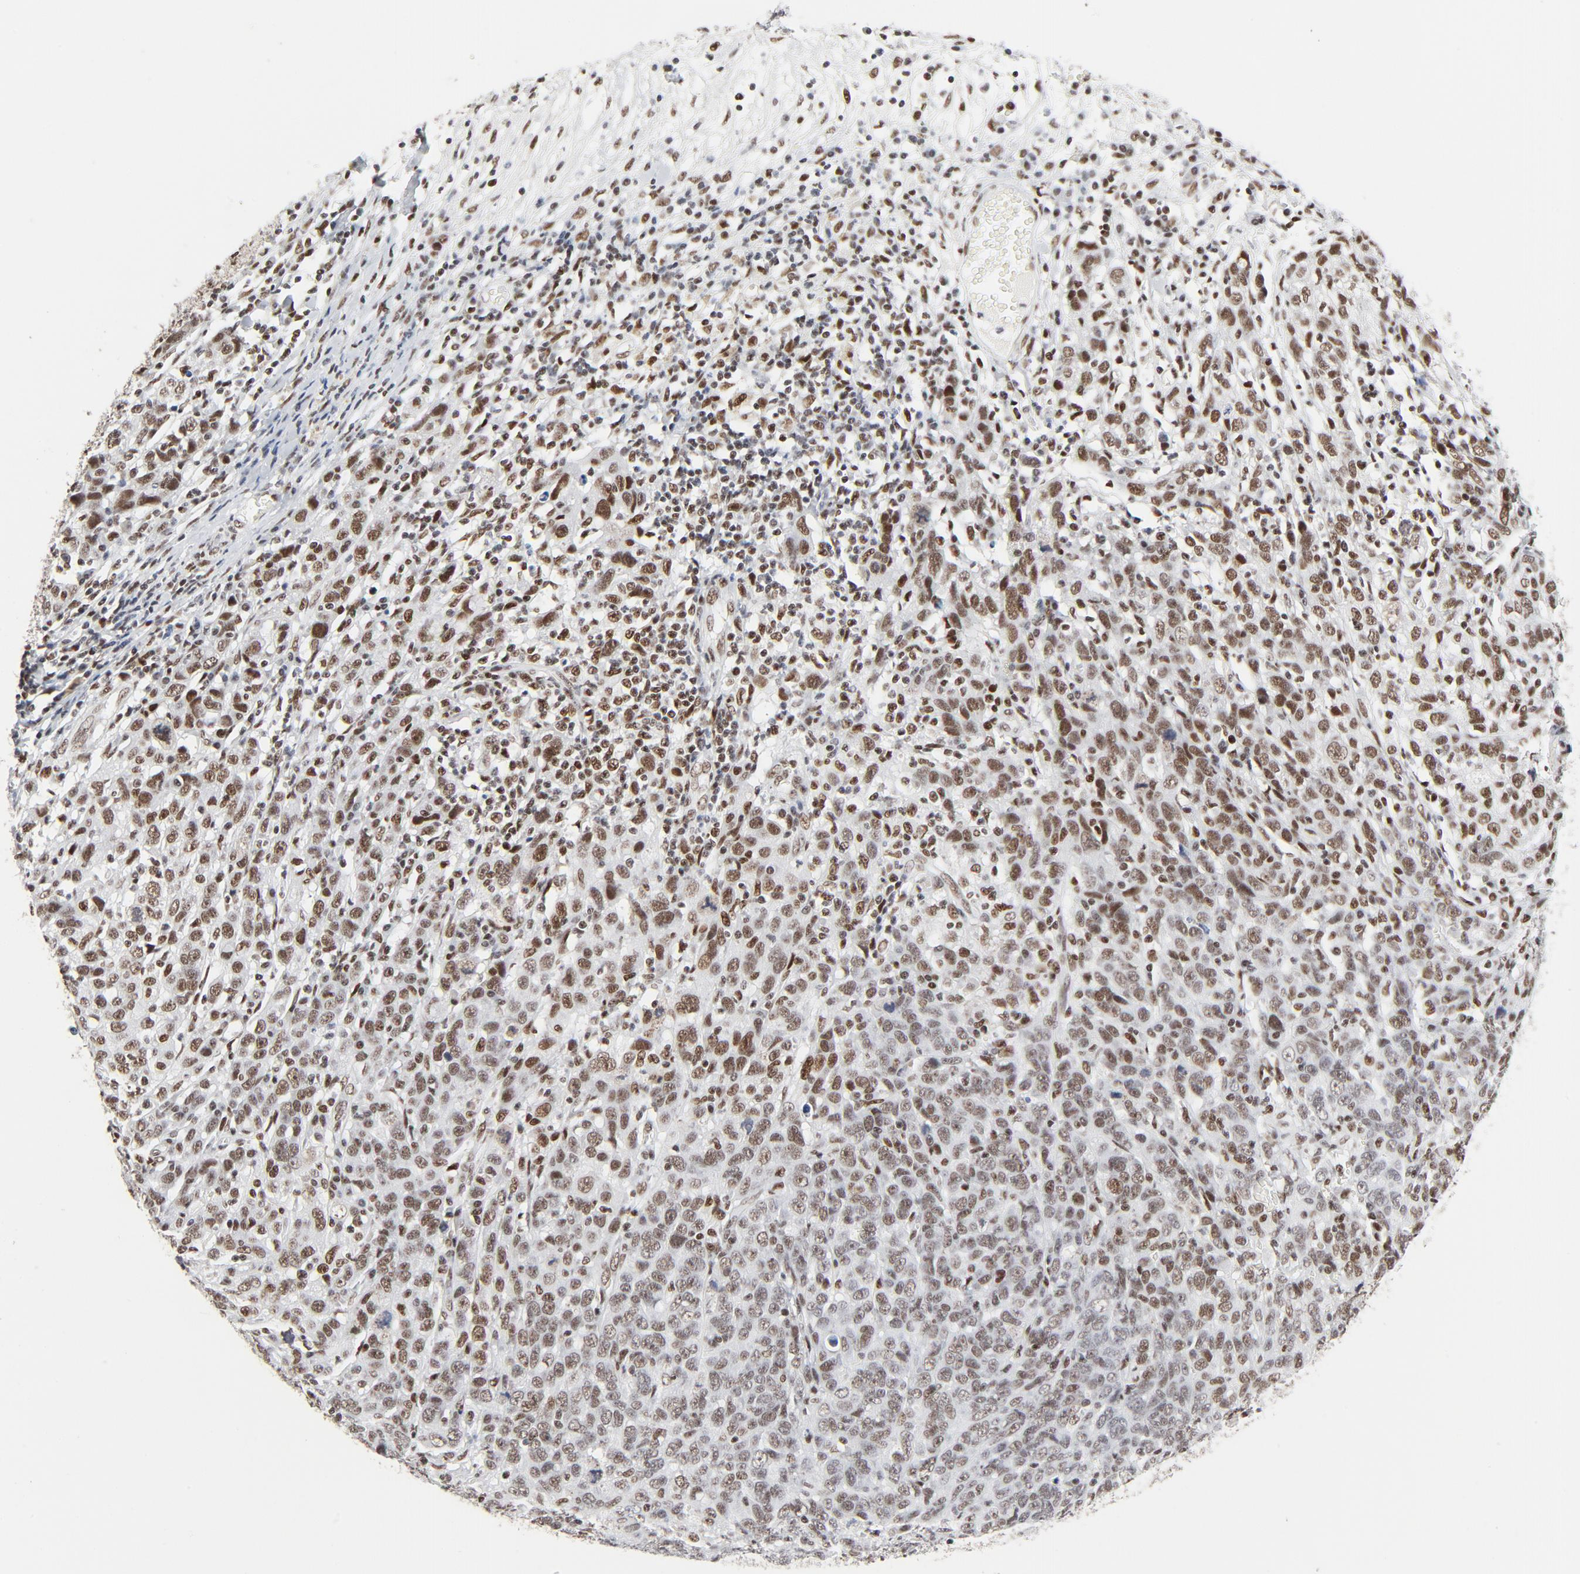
{"staining": {"intensity": "moderate", "quantity": ">75%", "location": "nuclear"}, "tissue": "ovarian cancer", "cell_type": "Tumor cells", "image_type": "cancer", "snomed": [{"axis": "morphology", "description": "Cystadenocarcinoma, serous, NOS"}, {"axis": "topography", "description": "Ovary"}], "caption": "Ovarian serous cystadenocarcinoma tissue exhibits moderate nuclear expression in about >75% of tumor cells, visualized by immunohistochemistry.", "gene": "GTF2H1", "patient": {"sex": "female", "age": 71}}